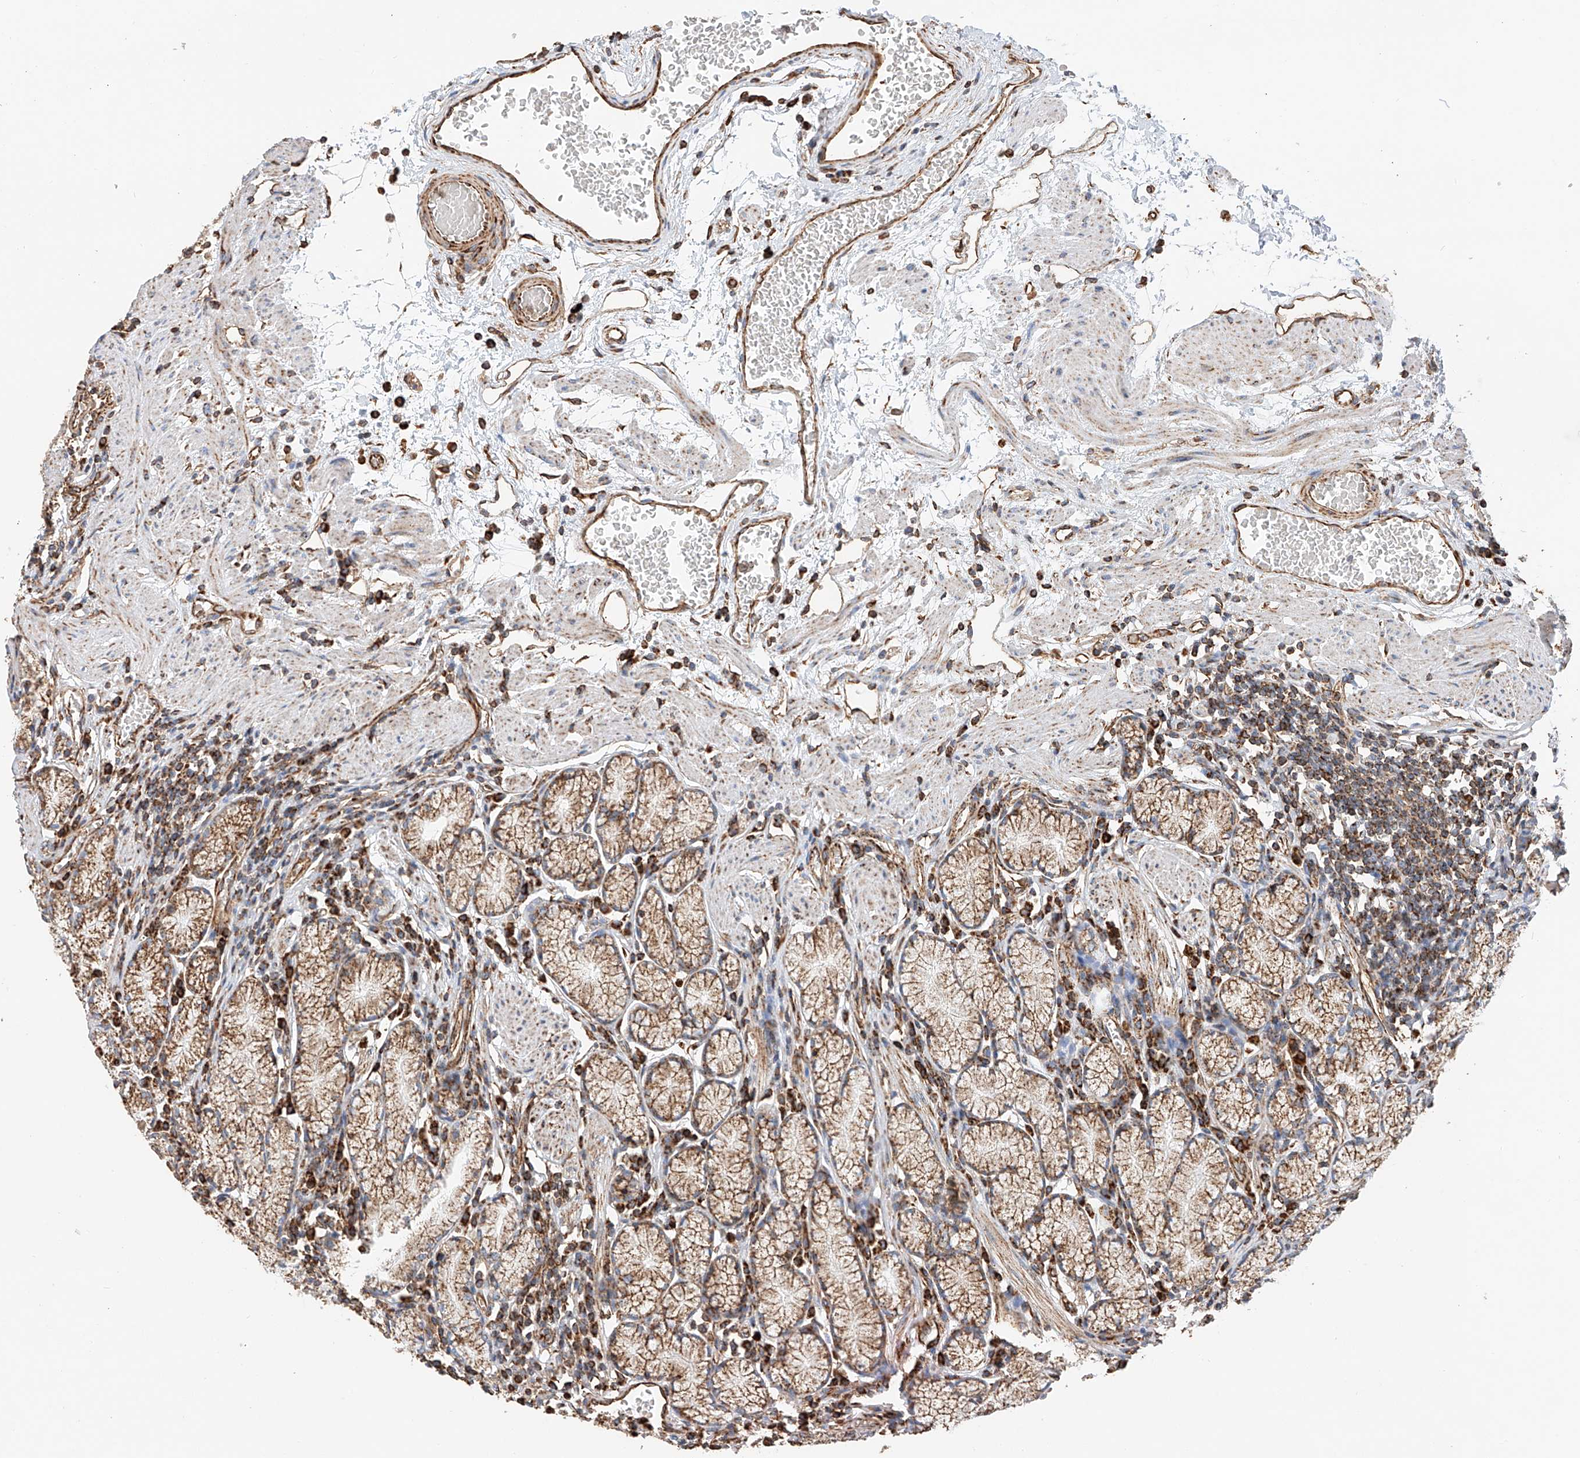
{"staining": {"intensity": "strong", "quantity": ">75%", "location": "cytoplasmic/membranous"}, "tissue": "stomach", "cell_type": "Glandular cells", "image_type": "normal", "snomed": [{"axis": "morphology", "description": "Normal tissue, NOS"}, {"axis": "topography", "description": "Stomach"}], "caption": "The image exhibits a brown stain indicating the presence of a protein in the cytoplasmic/membranous of glandular cells in stomach. (IHC, brightfield microscopy, high magnification).", "gene": "NDUFV3", "patient": {"sex": "male", "age": 55}}